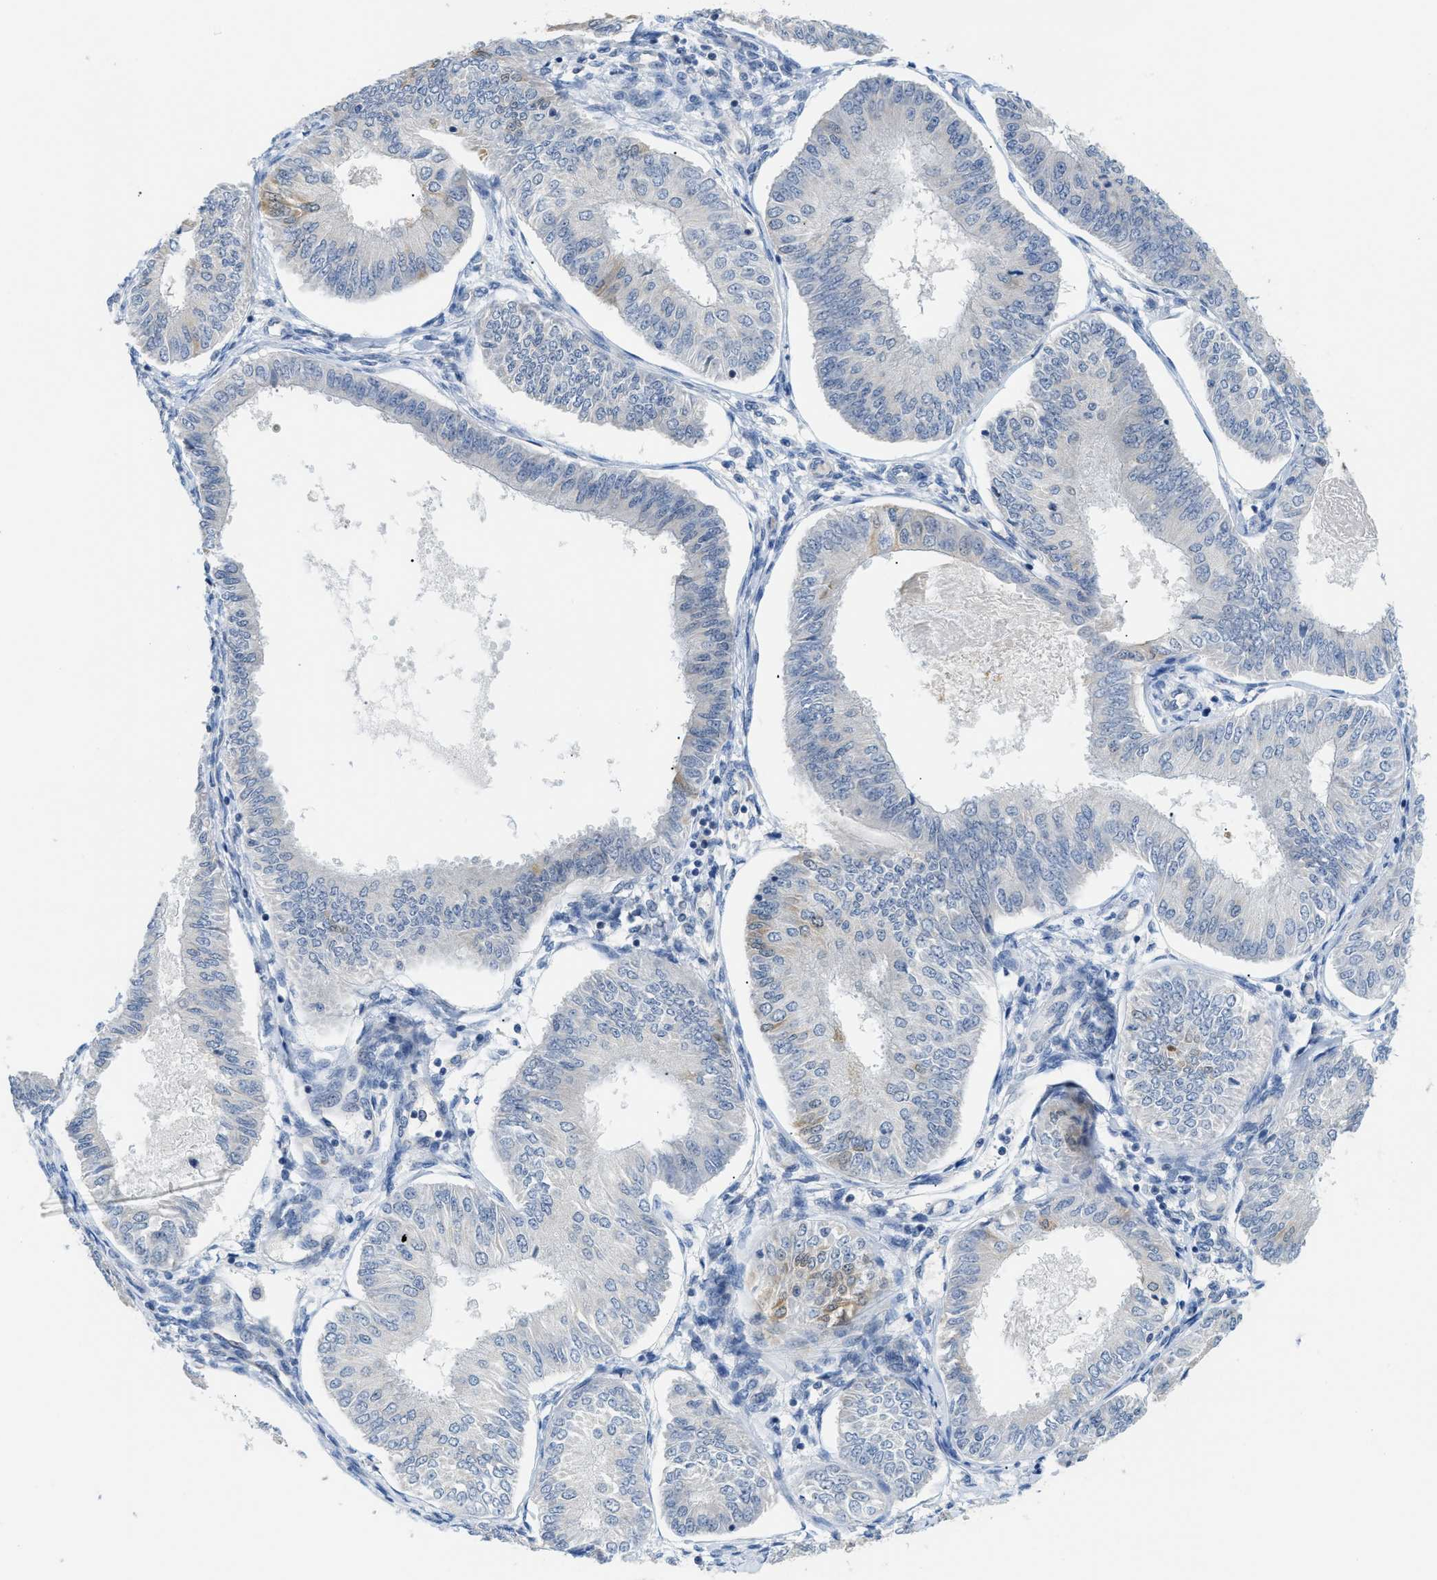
{"staining": {"intensity": "negative", "quantity": "none", "location": "none"}, "tissue": "endometrial cancer", "cell_type": "Tumor cells", "image_type": "cancer", "snomed": [{"axis": "morphology", "description": "Adenocarcinoma, NOS"}, {"axis": "topography", "description": "Endometrium"}], "caption": "IHC image of human adenocarcinoma (endometrial) stained for a protein (brown), which displays no staining in tumor cells. The staining is performed using DAB (3,3'-diaminobenzidine) brown chromogen with nuclei counter-stained in using hematoxylin.", "gene": "PSAT1", "patient": {"sex": "female", "age": 58}}